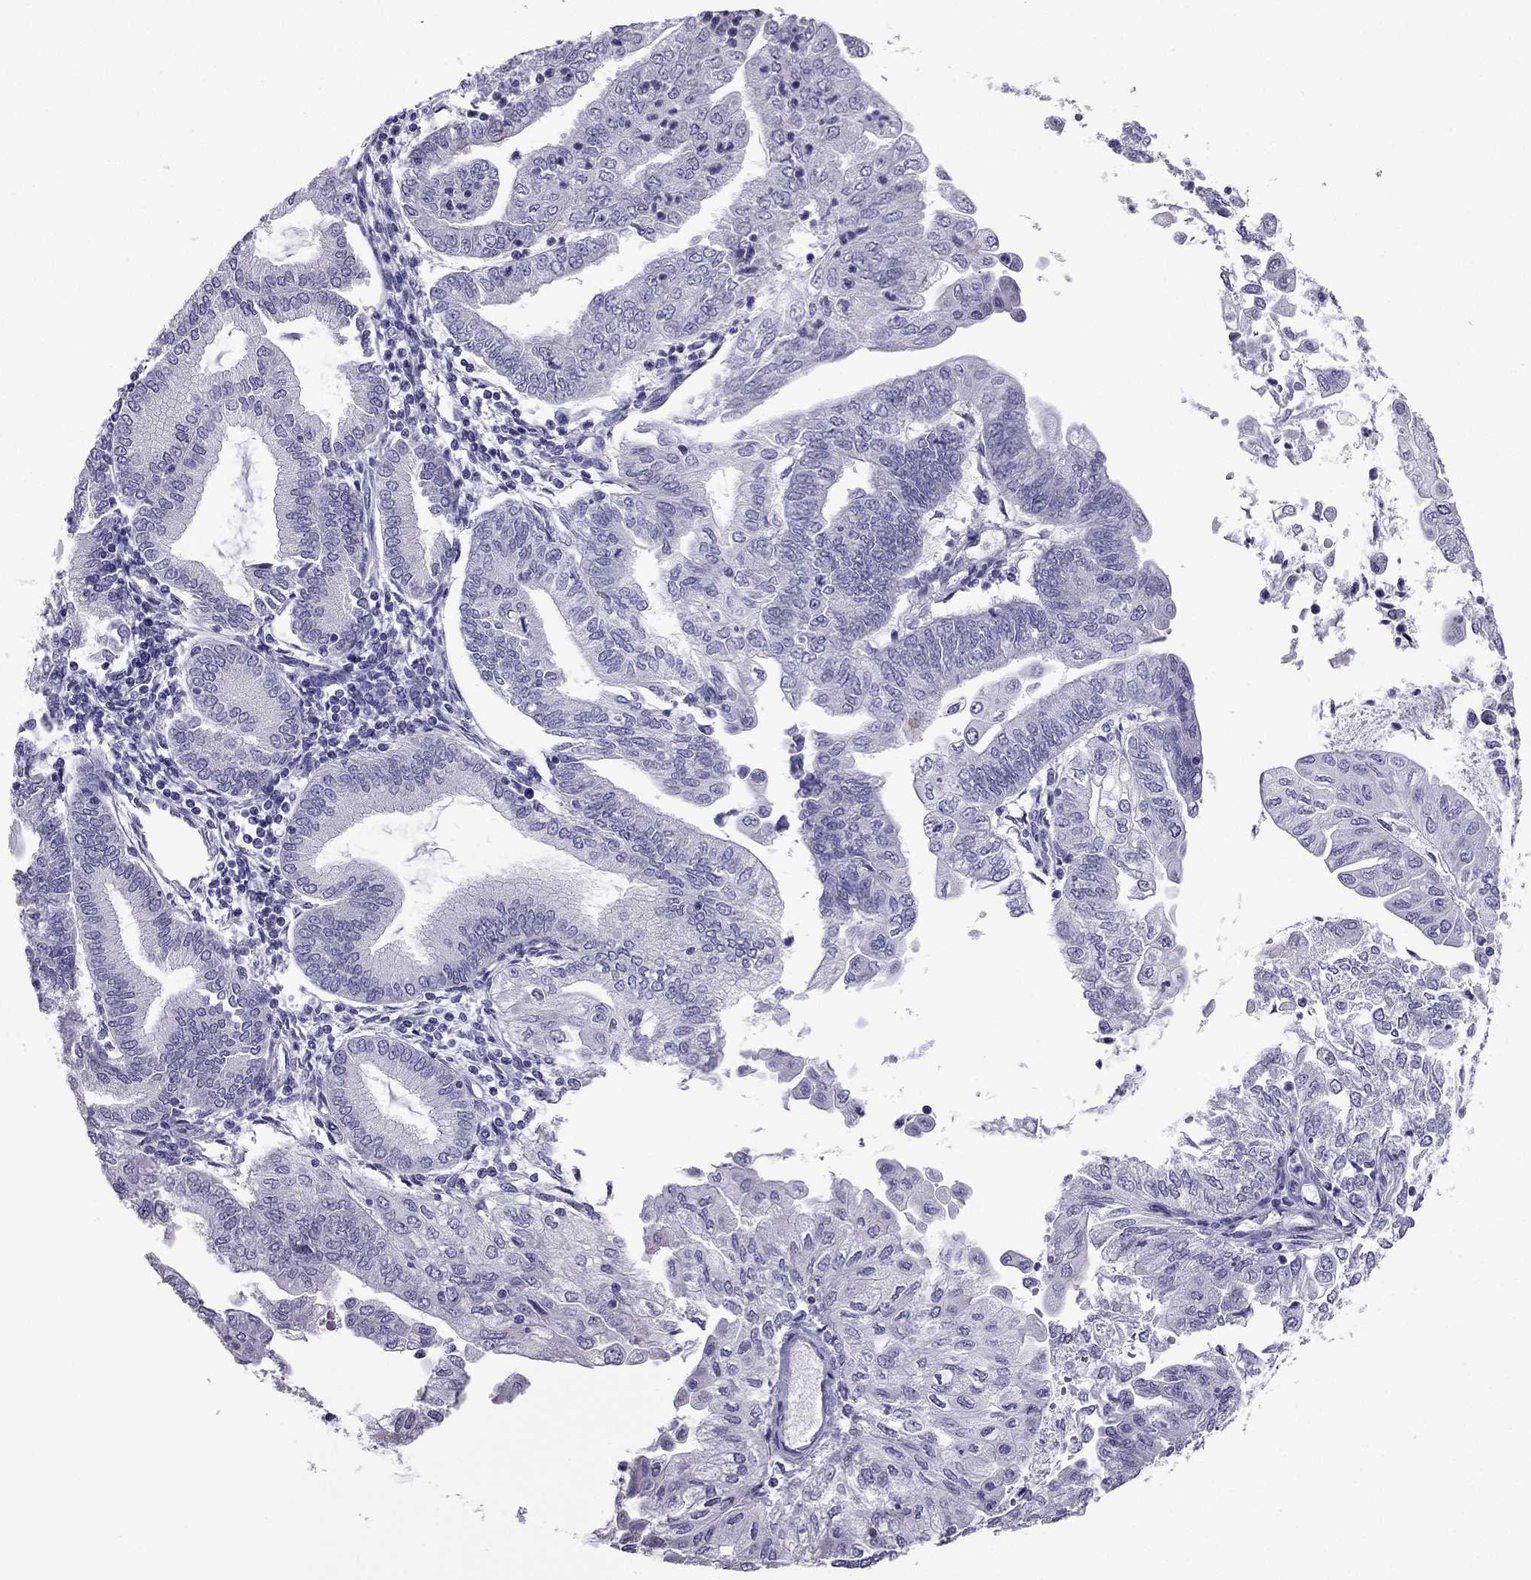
{"staining": {"intensity": "negative", "quantity": "none", "location": "none"}, "tissue": "endometrial cancer", "cell_type": "Tumor cells", "image_type": "cancer", "snomed": [{"axis": "morphology", "description": "Adenocarcinoma, NOS"}, {"axis": "topography", "description": "Endometrium"}], "caption": "This is an immunohistochemistry histopathology image of human endometrial cancer (adenocarcinoma). There is no staining in tumor cells.", "gene": "PDE6A", "patient": {"sex": "female", "age": 55}}